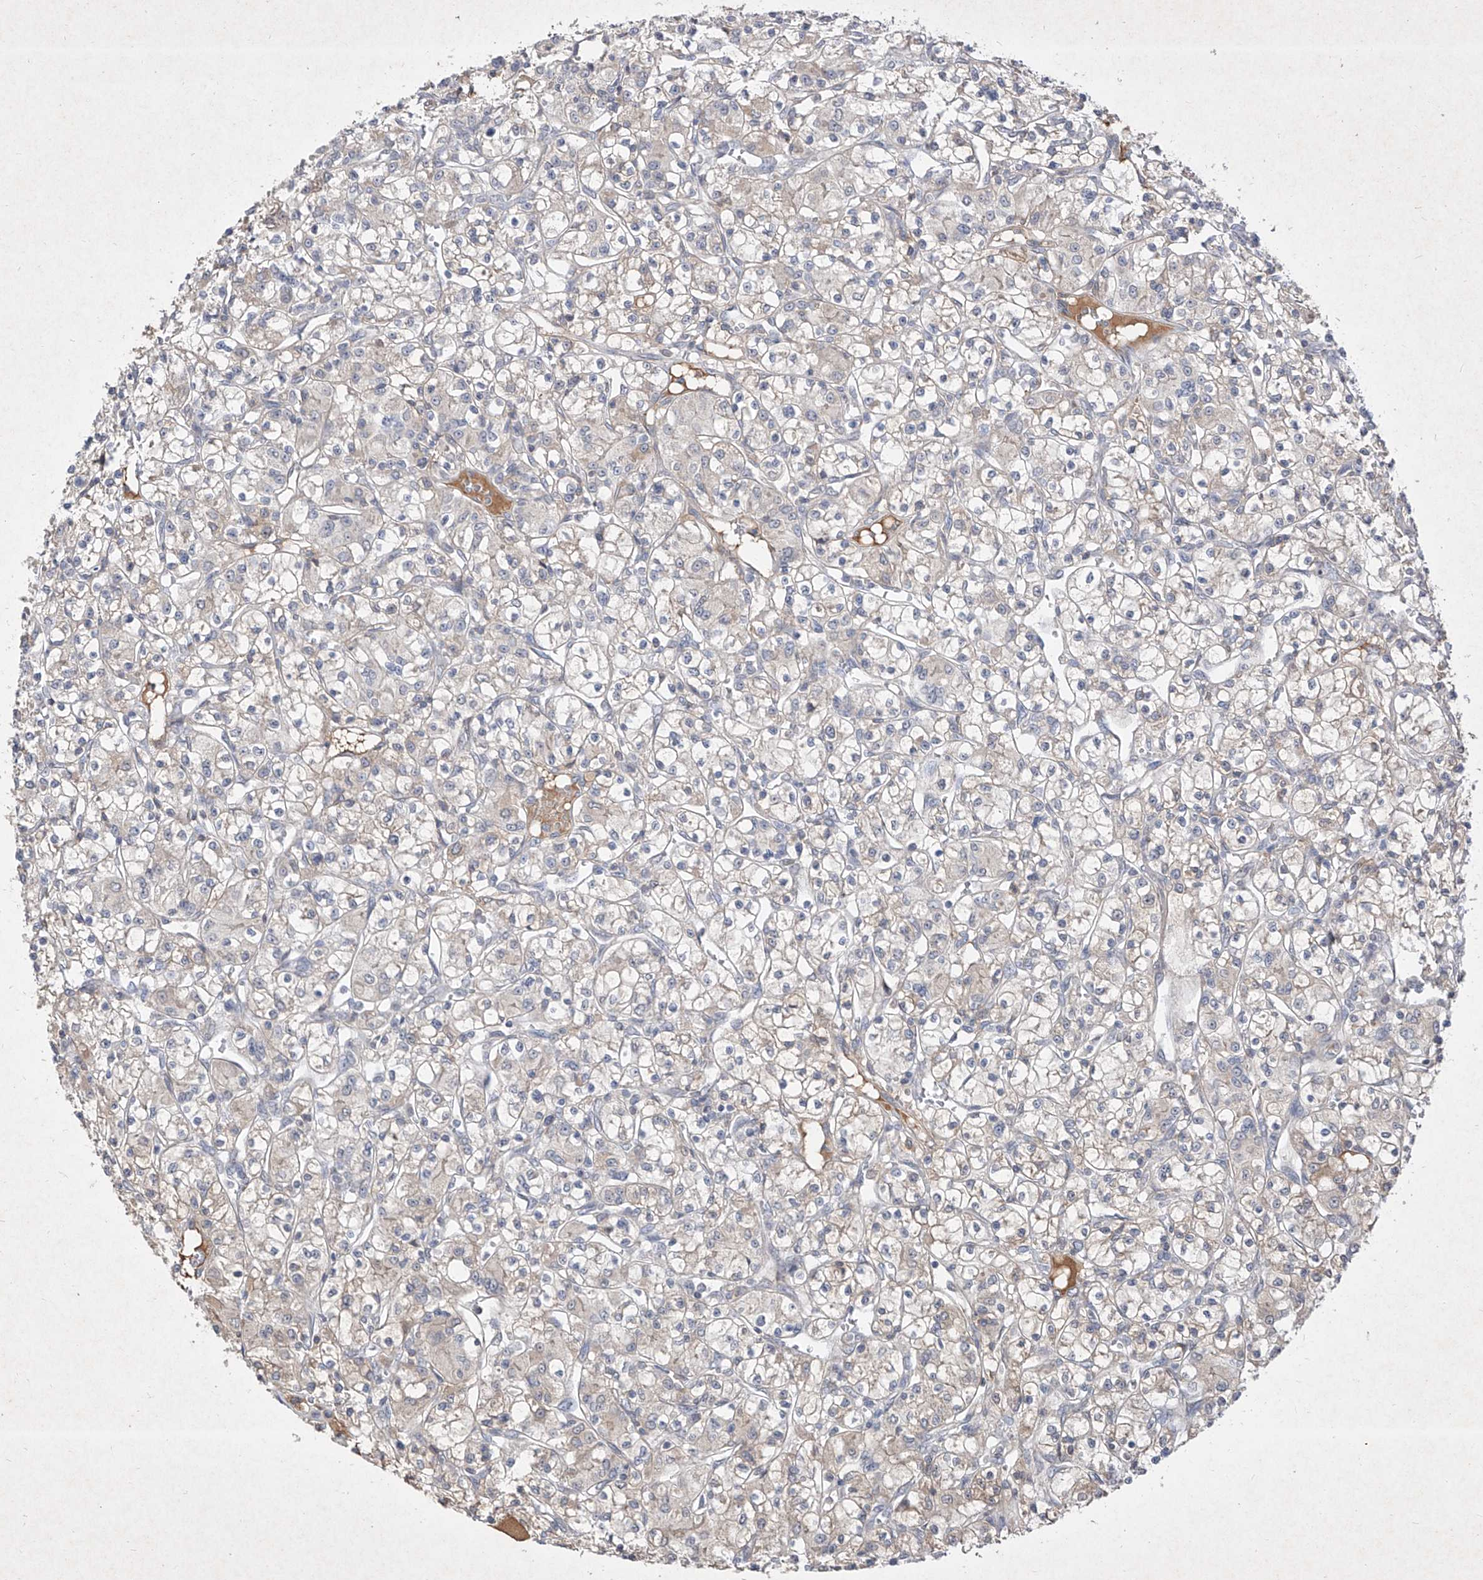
{"staining": {"intensity": "negative", "quantity": "none", "location": "none"}, "tissue": "renal cancer", "cell_type": "Tumor cells", "image_type": "cancer", "snomed": [{"axis": "morphology", "description": "Adenocarcinoma, NOS"}, {"axis": "topography", "description": "Kidney"}], "caption": "An immunohistochemistry (IHC) micrograph of renal cancer (adenocarcinoma) is shown. There is no staining in tumor cells of renal cancer (adenocarcinoma). Nuclei are stained in blue.", "gene": "C4A", "patient": {"sex": "female", "age": 59}}